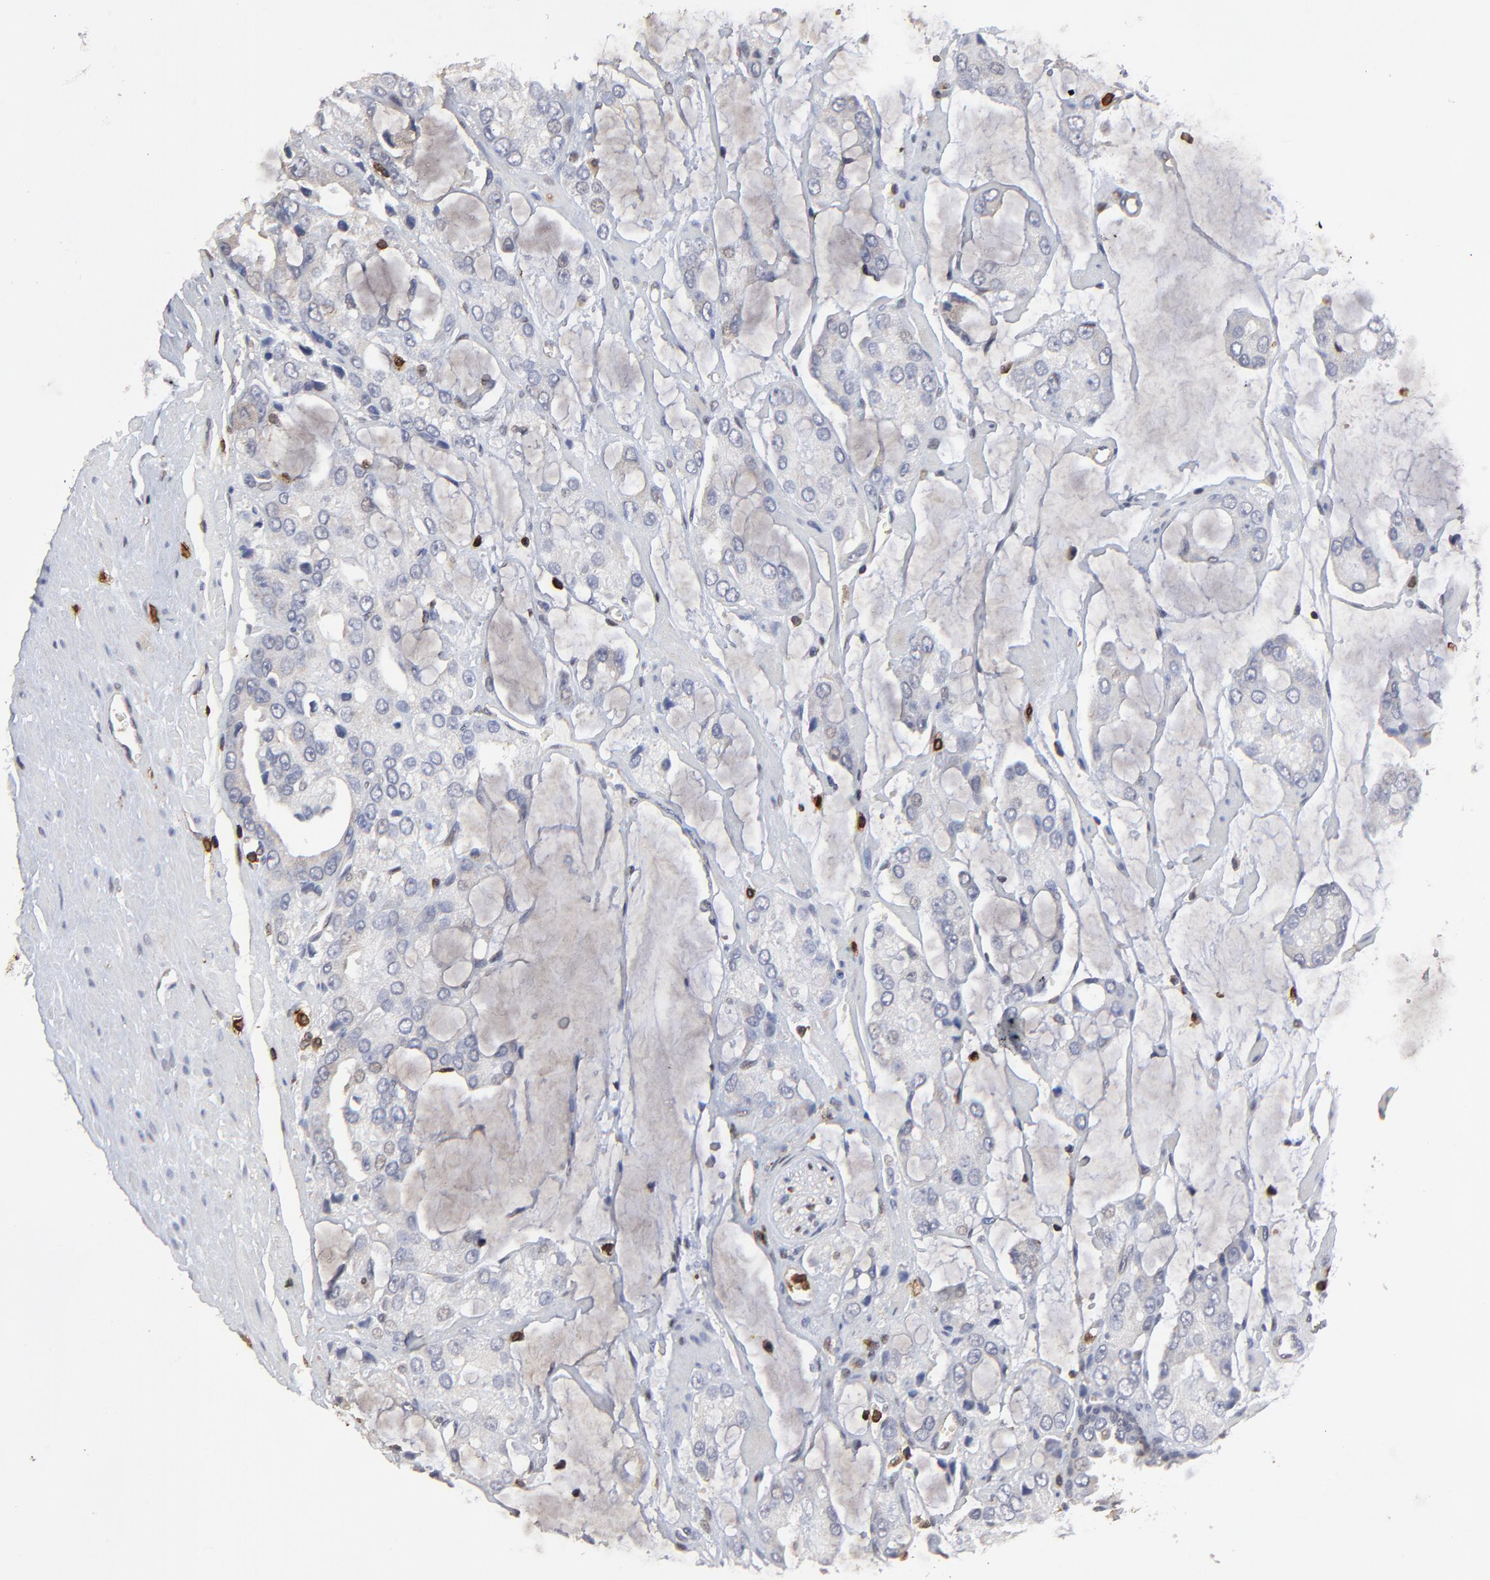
{"staining": {"intensity": "negative", "quantity": "none", "location": "none"}, "tissue": "prostate cancer", "cell_type": "Tumor cells", "image_type": "cancer", "snomed": [{"axis": "morphology", "description": "Adenocarcinoma, High grade"}, {"axis": "topography", "description": "Prostate"}], "caption": "Protein analysis of prostate cancer (high-grade adenocarcinoma) exhibits no significant expression in tumor cells.", "gene": "SLC6A14", "patient": {"sex": "male", "age": 67}}